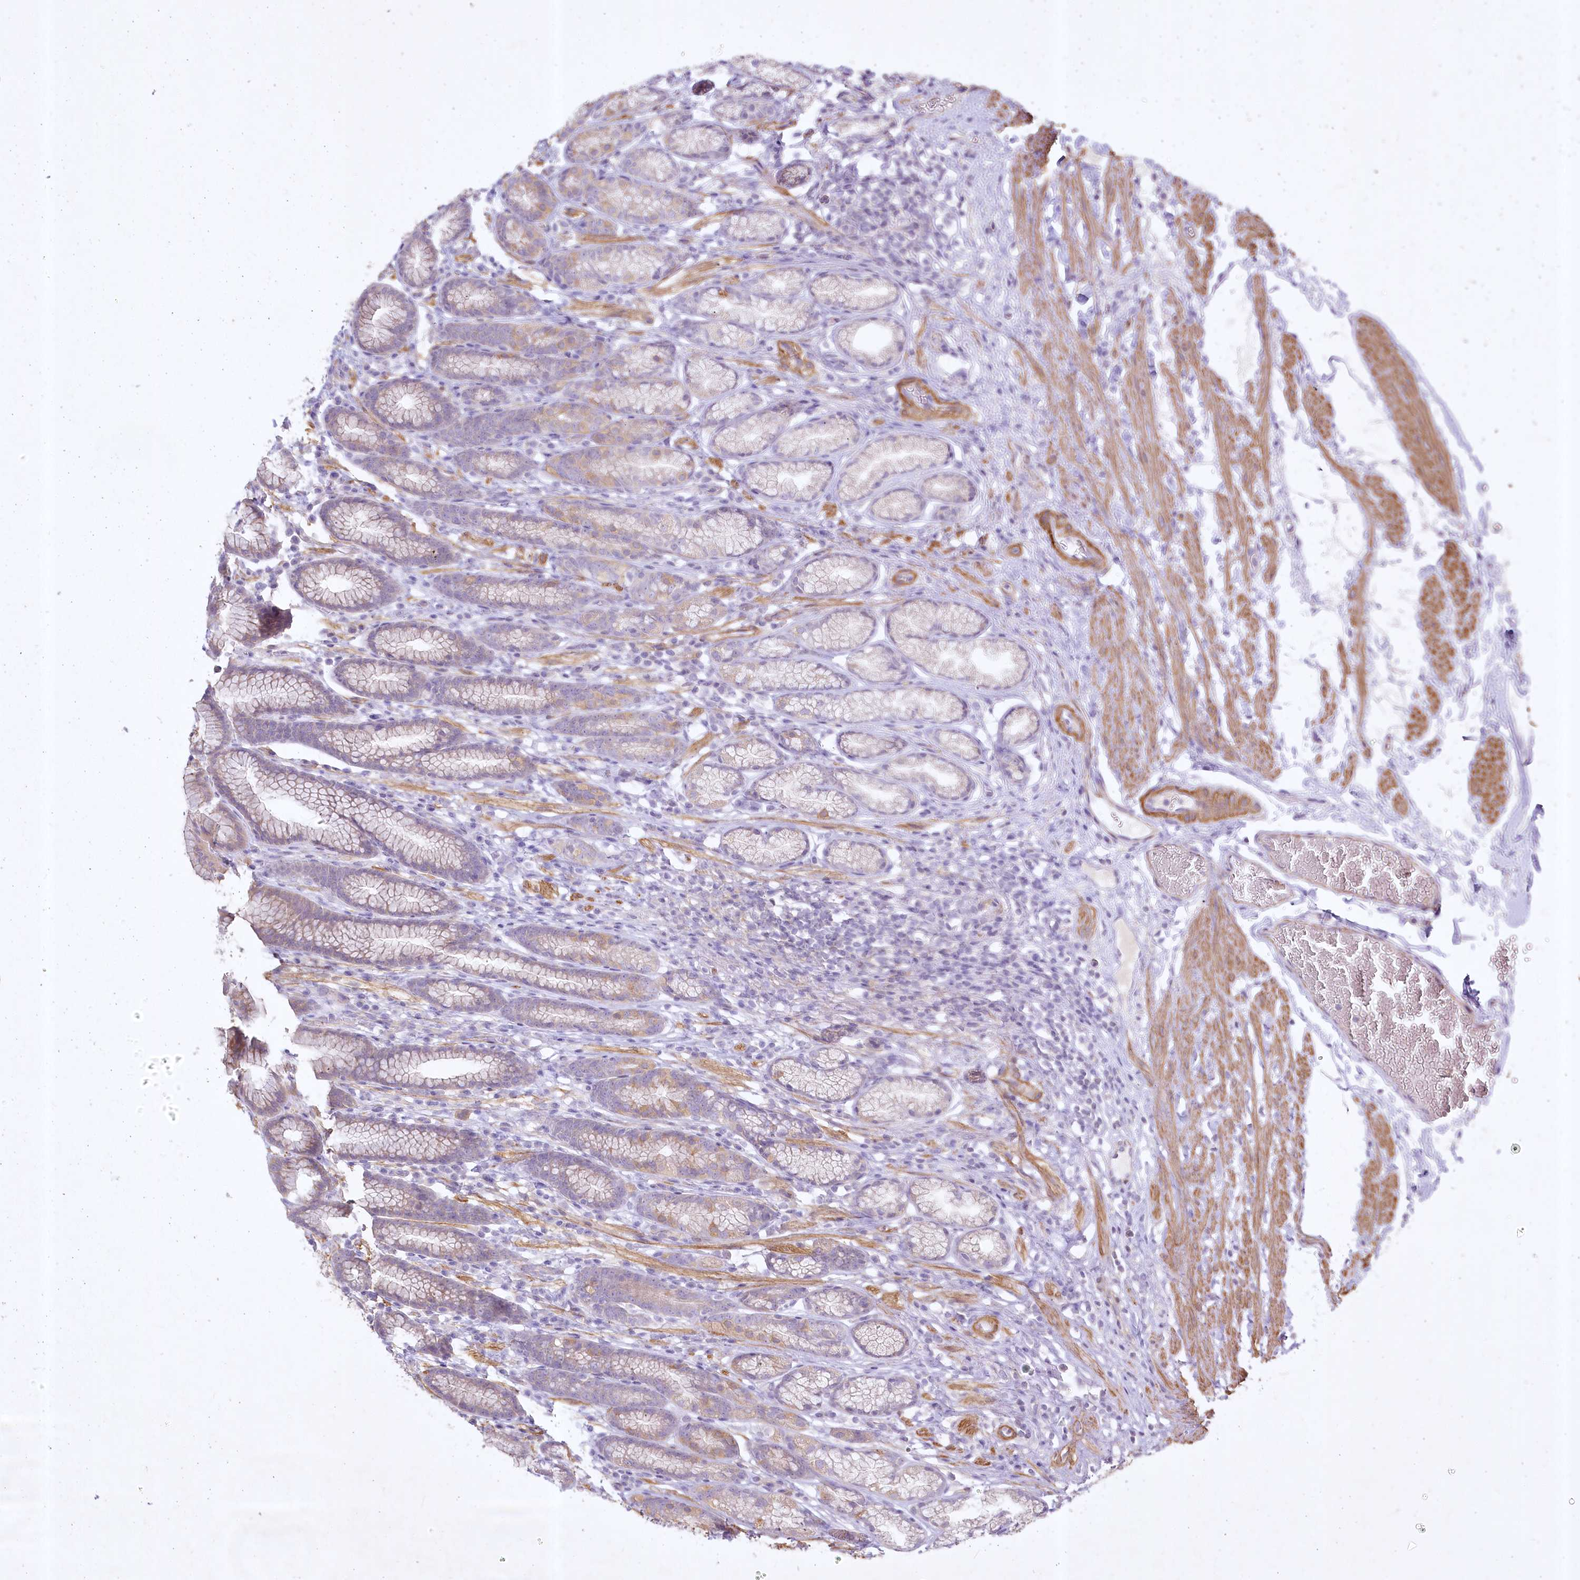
{"staining": {"intensity": "weak", "quantity": "25%-75%", "location": "cytoplasmic/membranous"}, "tissue": "stomach", "cell_type": "Glandular cells", "image_type": "normal", "snomed": [{"axis": "morphology", "description": "Normal tissue, NOS"}, {"axis": "topography", "description": "Stomach"}], "caption": "IHC (DAB (3,3'-diaminobenzidine)) staining of benign stomach demonstrates weak cytoplasmic/membranous protein staining in about 25%-75% of glandular cells.", "gene": "INPP4B", "patient": {"sex": "male", "age": 42}}